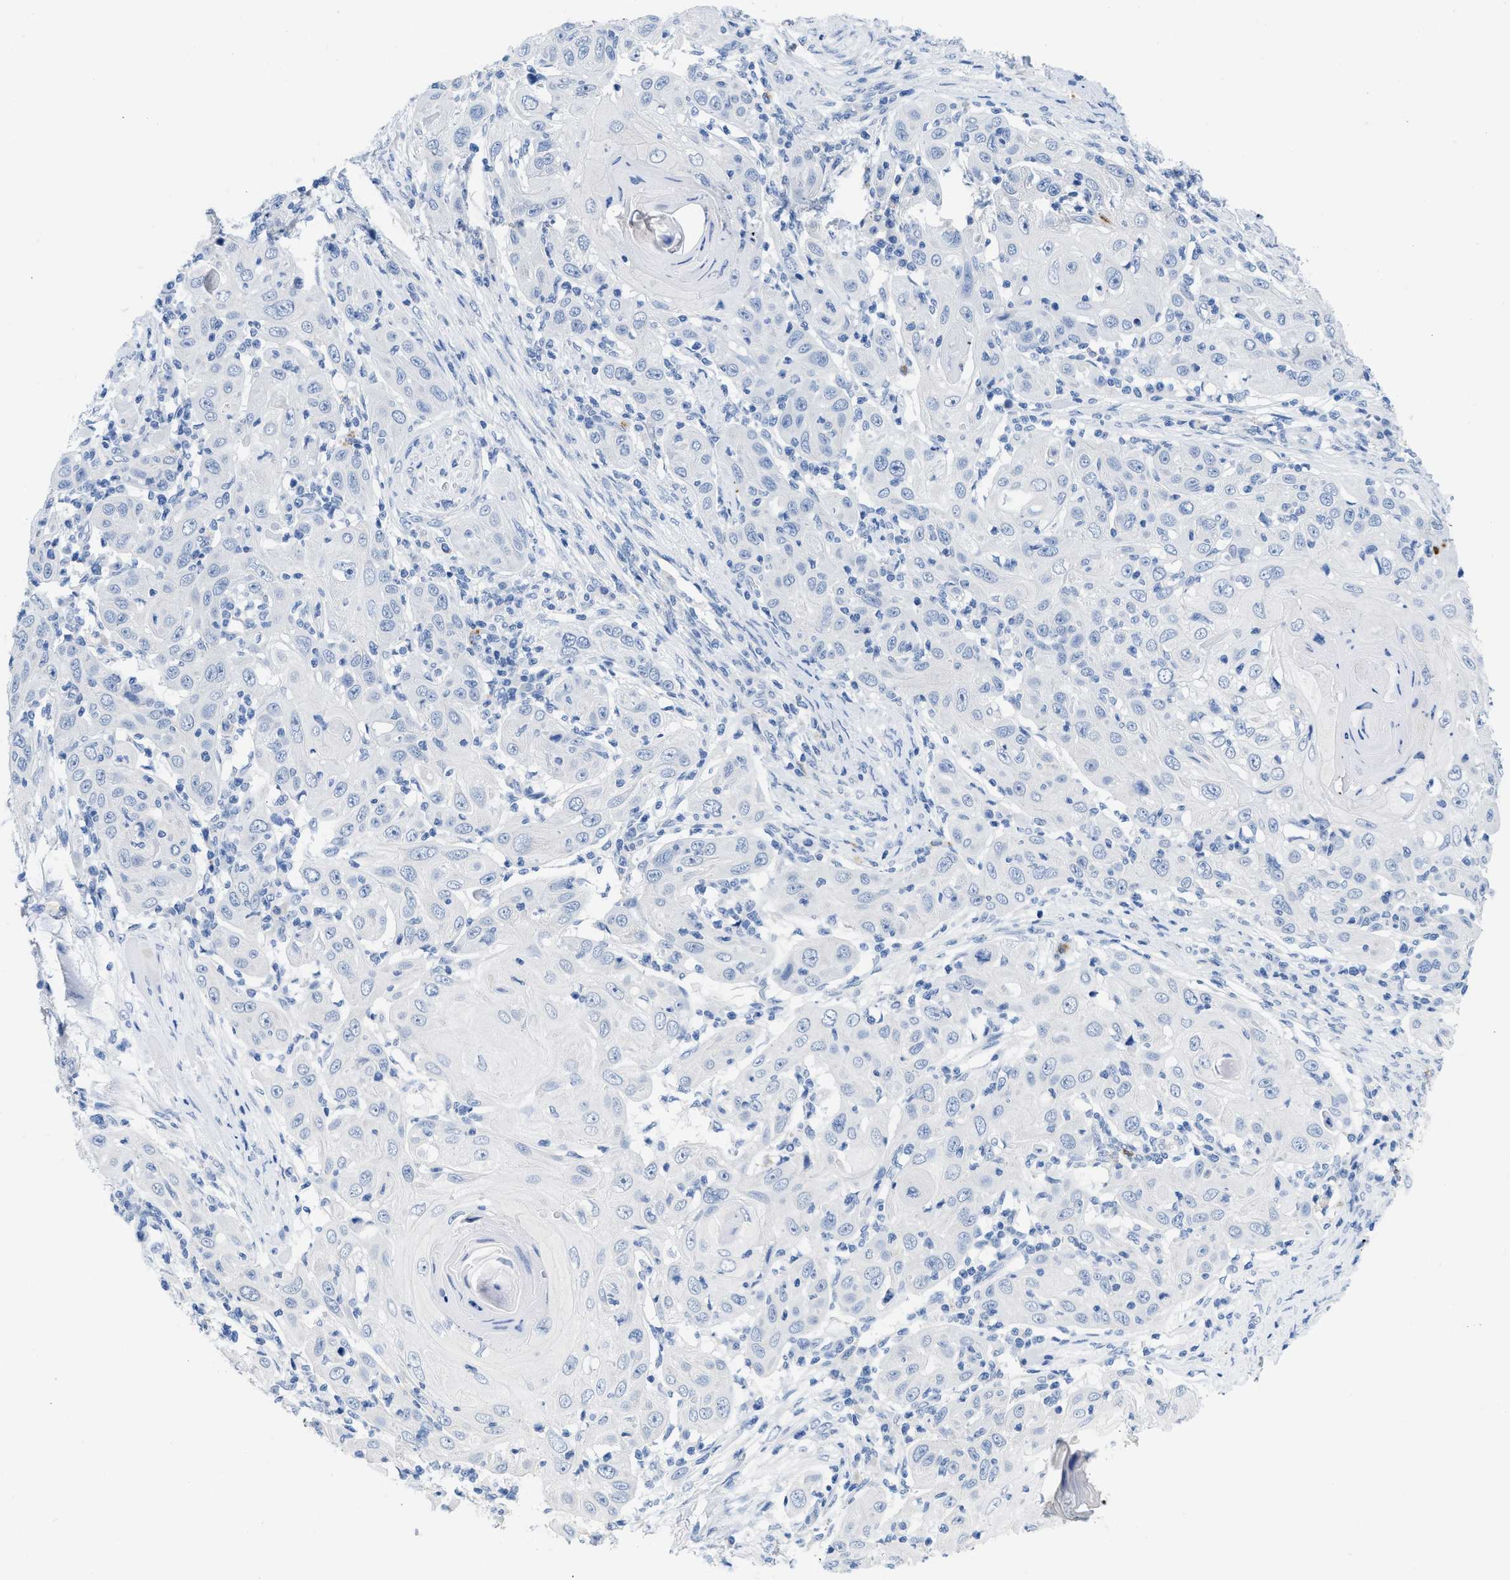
{"staining": {"intensity": "negative", "quantity": "none", "location": "none"}, "tissue": "skin cancer", "cell_type": "Tumor cells", "image_type": "cancer", "snomed": [{"axis": "morphology", "description": "Squamous cell carcinoma, NOS"}, {"axis": "topography", "description": "Skin"}], "caption": "Immunohistochemistry of human squamous cell carcinoma (skin) shows no expression in tumor cells. The staining is performed using DAB brown chromogen with nuclei counter-stained in using hematoxylin.", "gene": "CR1", "patient": {"sex": "female", "age": 88}}